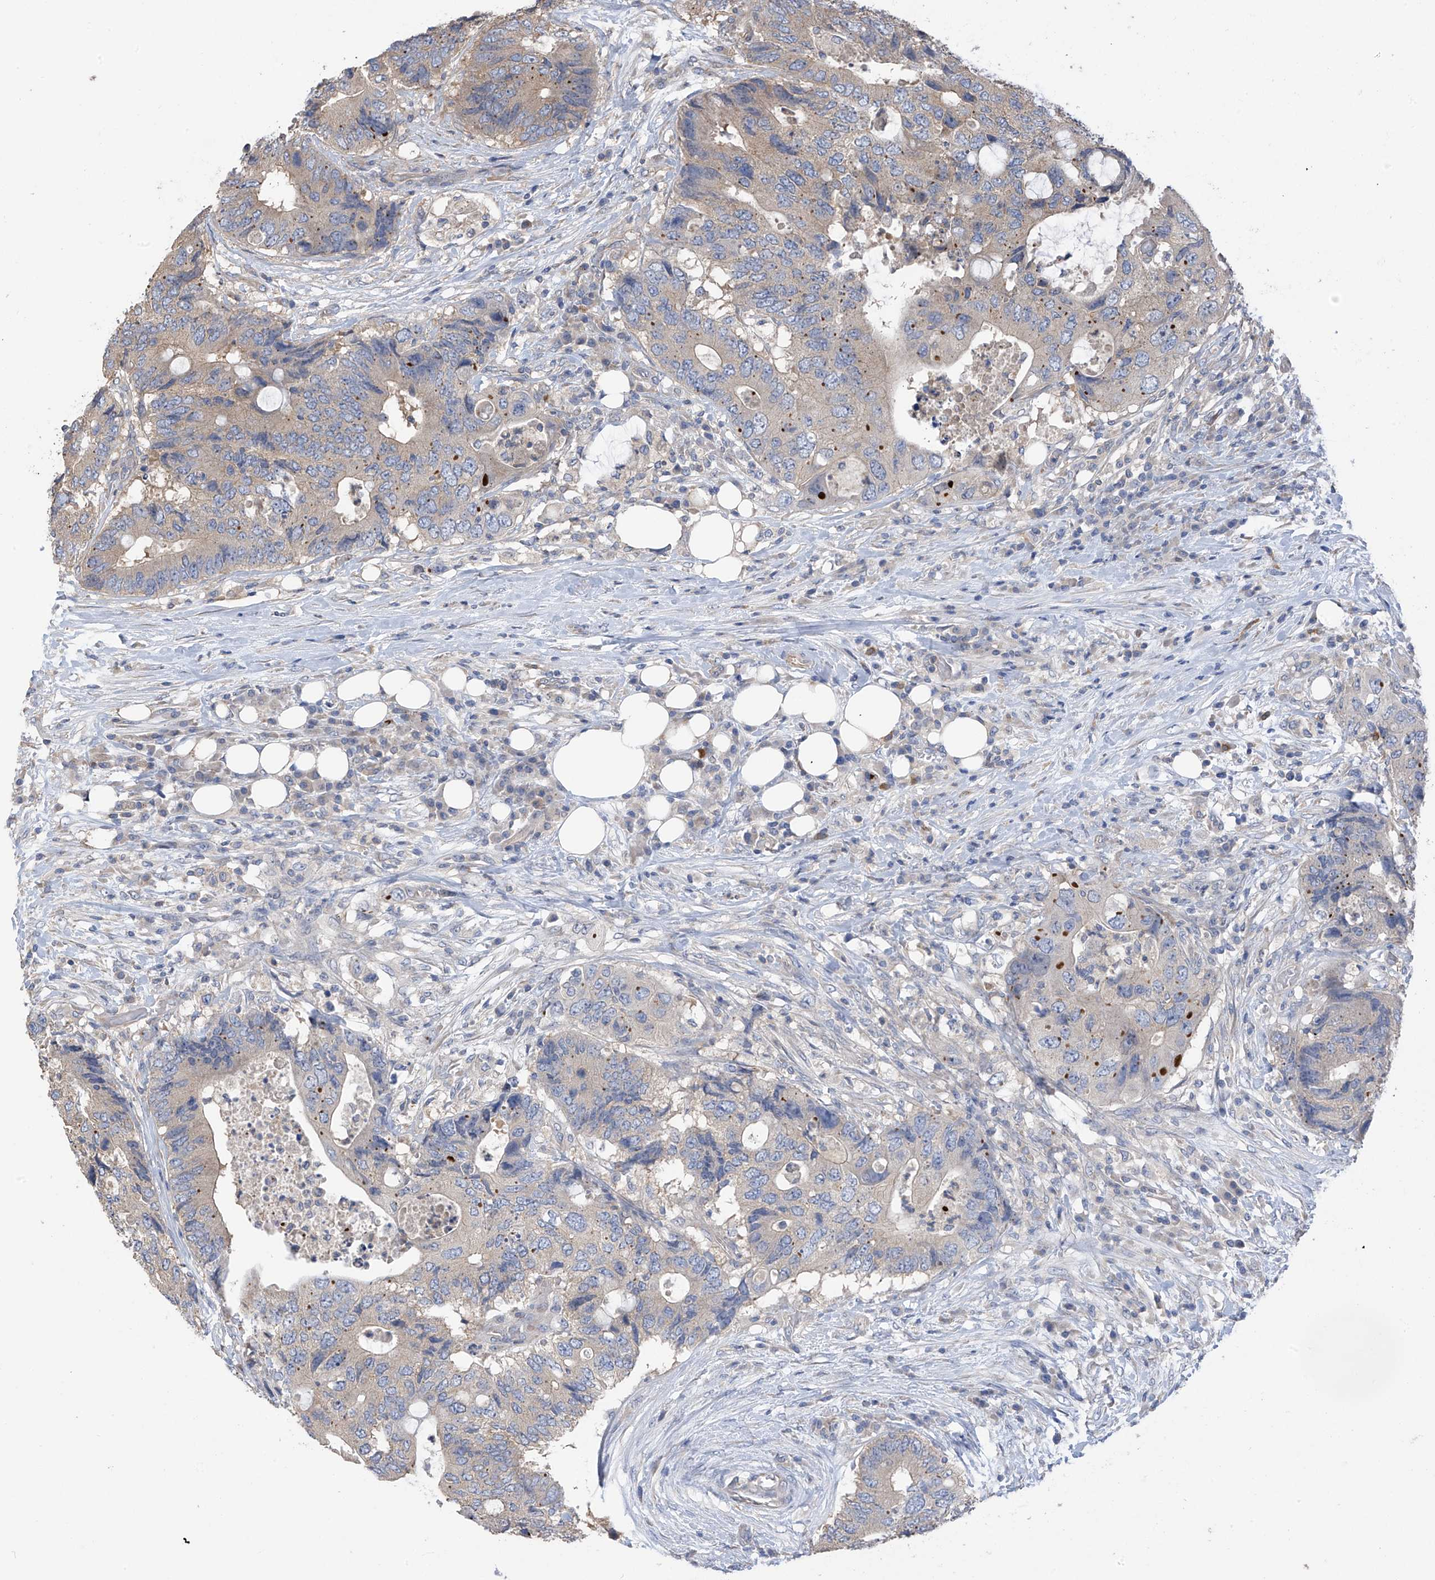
{"staining": {"intensity": "weak", "quantity": "<25%", "location": "cytoplasmic/membranous"}, "tissue": "colorectal cancer", "cell_type": "Tumor cells", "image_type": "cancer", "snomed": [{"axis": "morphology", "description": "Adenocarcinoma, NOS"}, {"axis": "topography", "description": "Colon"}], "caption": "IHC image of colorectal cancer stained for a protein (brown), which exhibits no positivity in tumor cells.", "gene": "PHACTR4", "patient": {"sex": "male", "age": 71}}